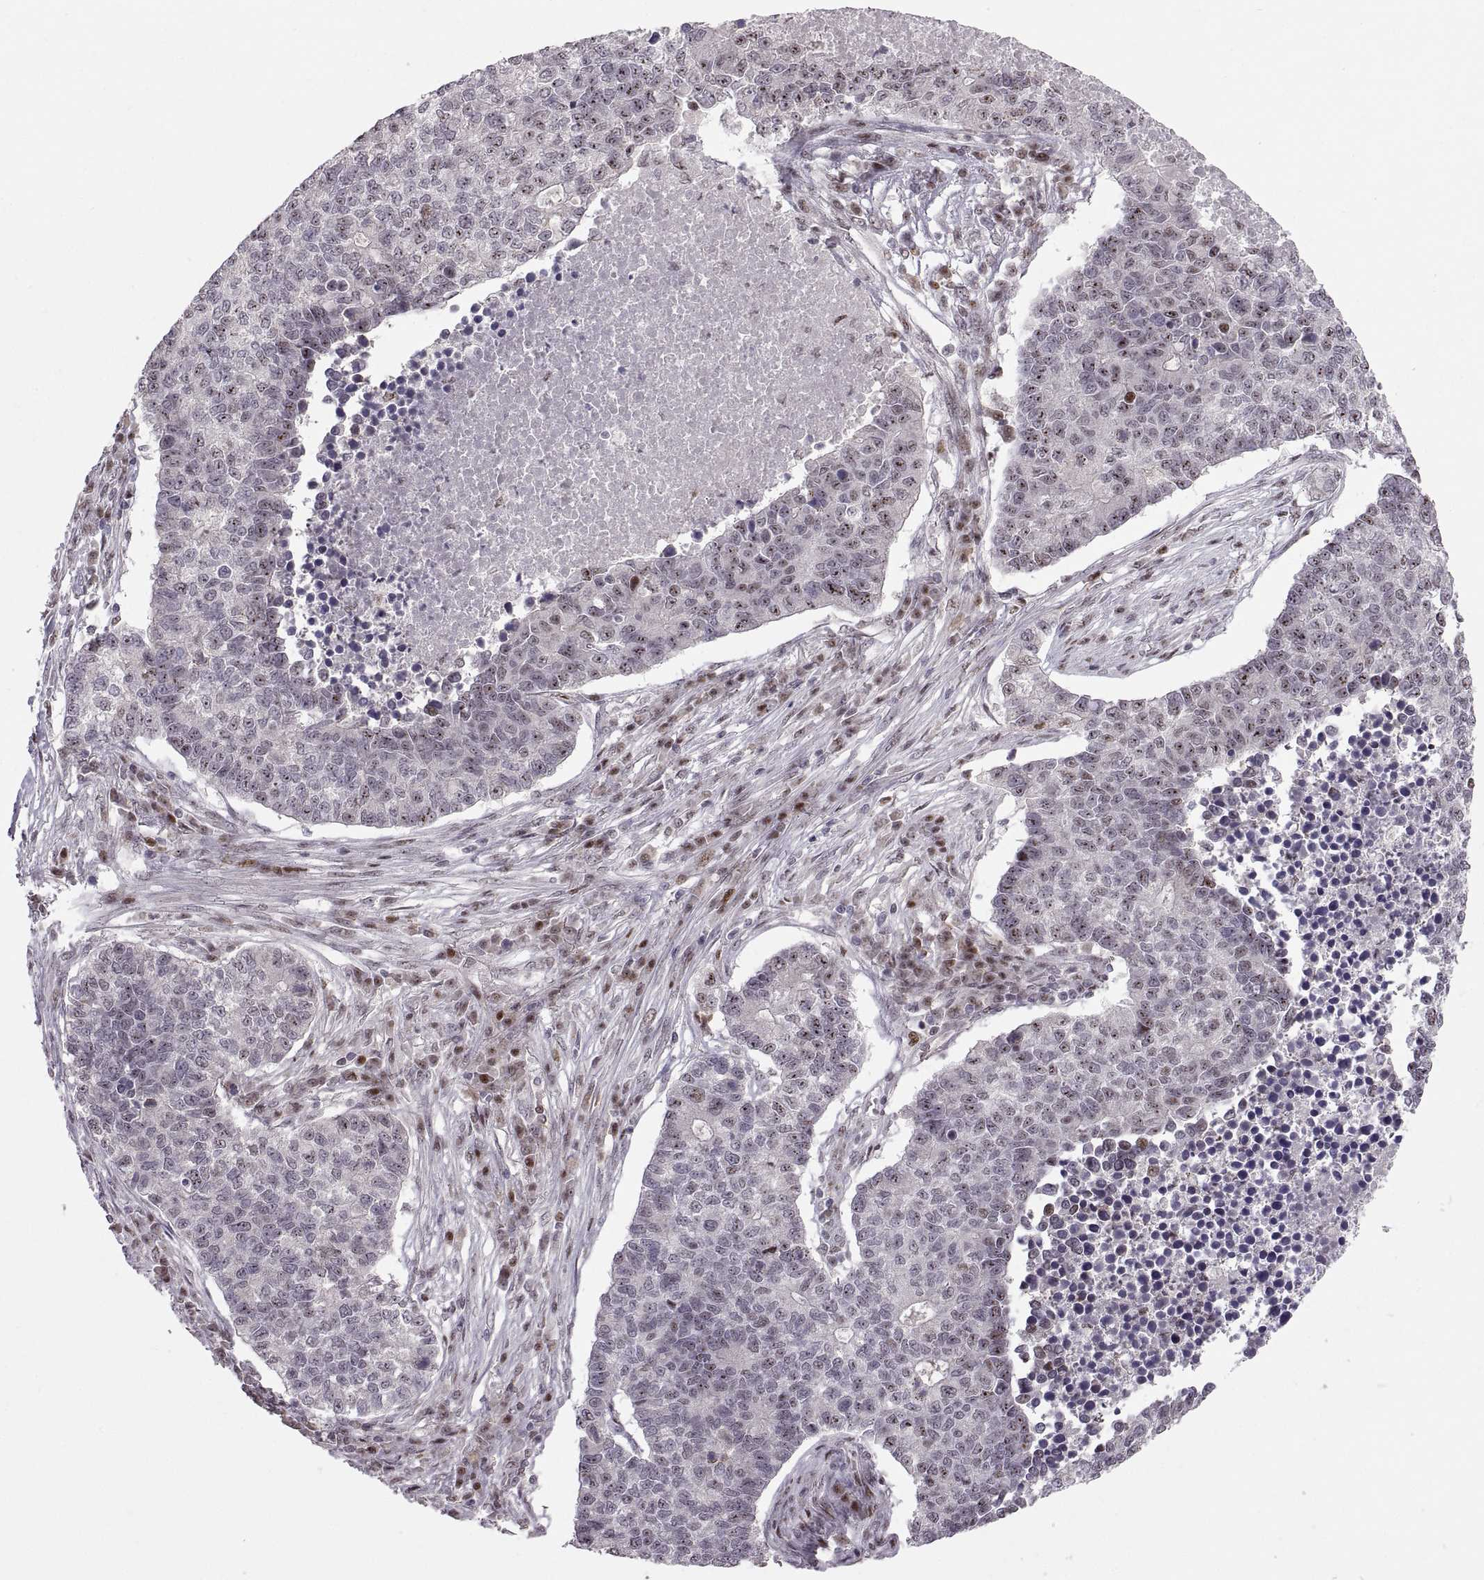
{"staining": {"intensity": "negative", "quantity": "none", "location": "none"}, "tissue": "lung cancer", "cell_type": "Tumor cells", "image_type": "cancer", "snomed": [{"axis": "morphology", "description": "Adenocarcinoma, NOS"}, {"axis": "topography", "description": "Lung"}], "caption": "Lung cancer was stained to show a protein in brown. There is no significant staining in tumor cells.", "gene": "SNAI1", "patient": {"sex": "male", "age": 57}}